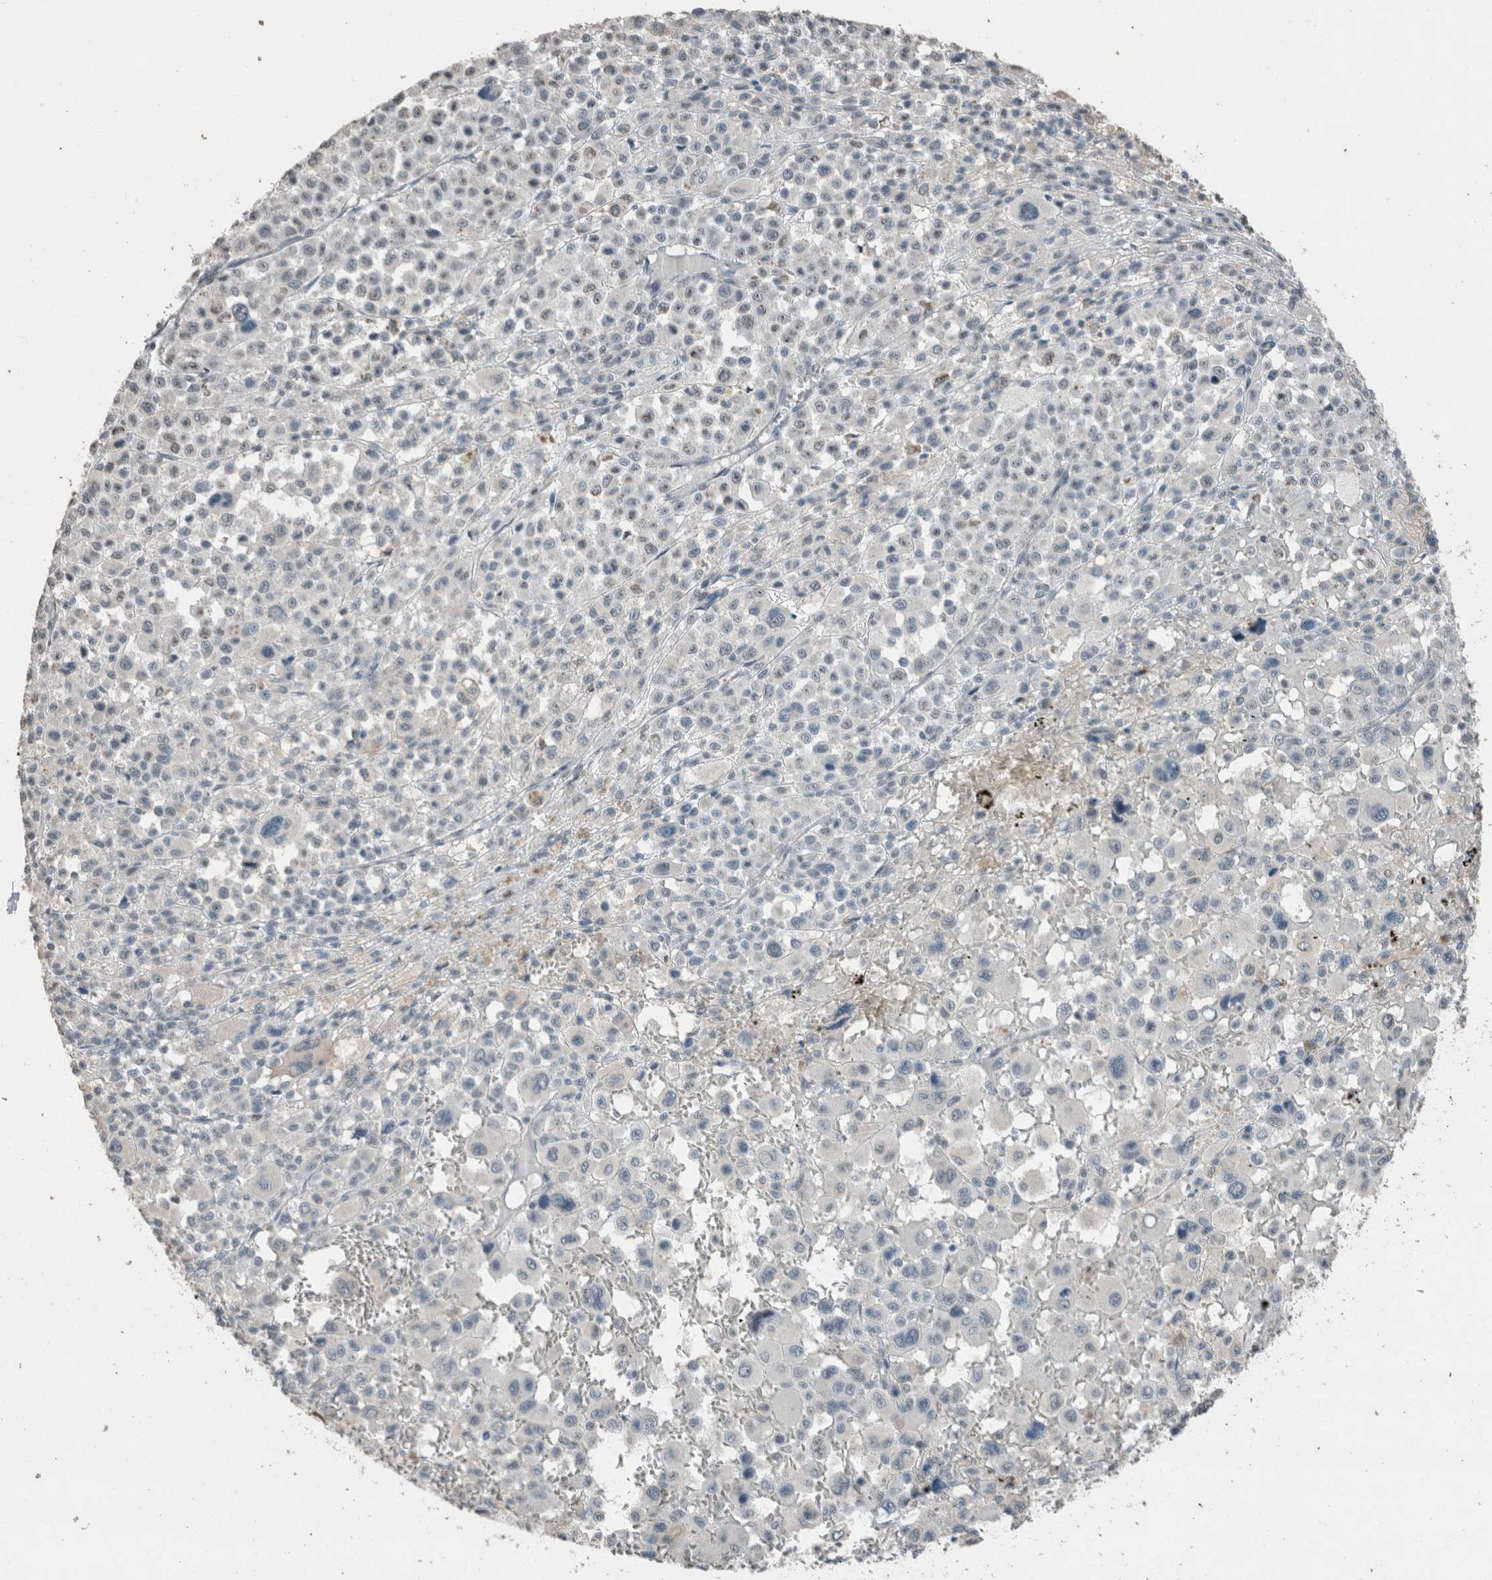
{"staining": {"intensity": "negative", "quantity": "none", "location": "none"}, "tissue": "melanoma", "cell_type": "Tumor cells", "image_type": "cancer", "snomed": [{"axis": "morphology", "description": "Malignant melanoma, Metastatic site"}, {"axis": "topography", "description": "Skin"}], "caption": "Immunohistochemical staining of human melanoma demonstrates no significant positivity in tumor cells. (Immunohistochemistry, brightfield microscopy, high magnification).", "gene": "ACVR2B", "patient": {"sex": "female", "age": 74}}